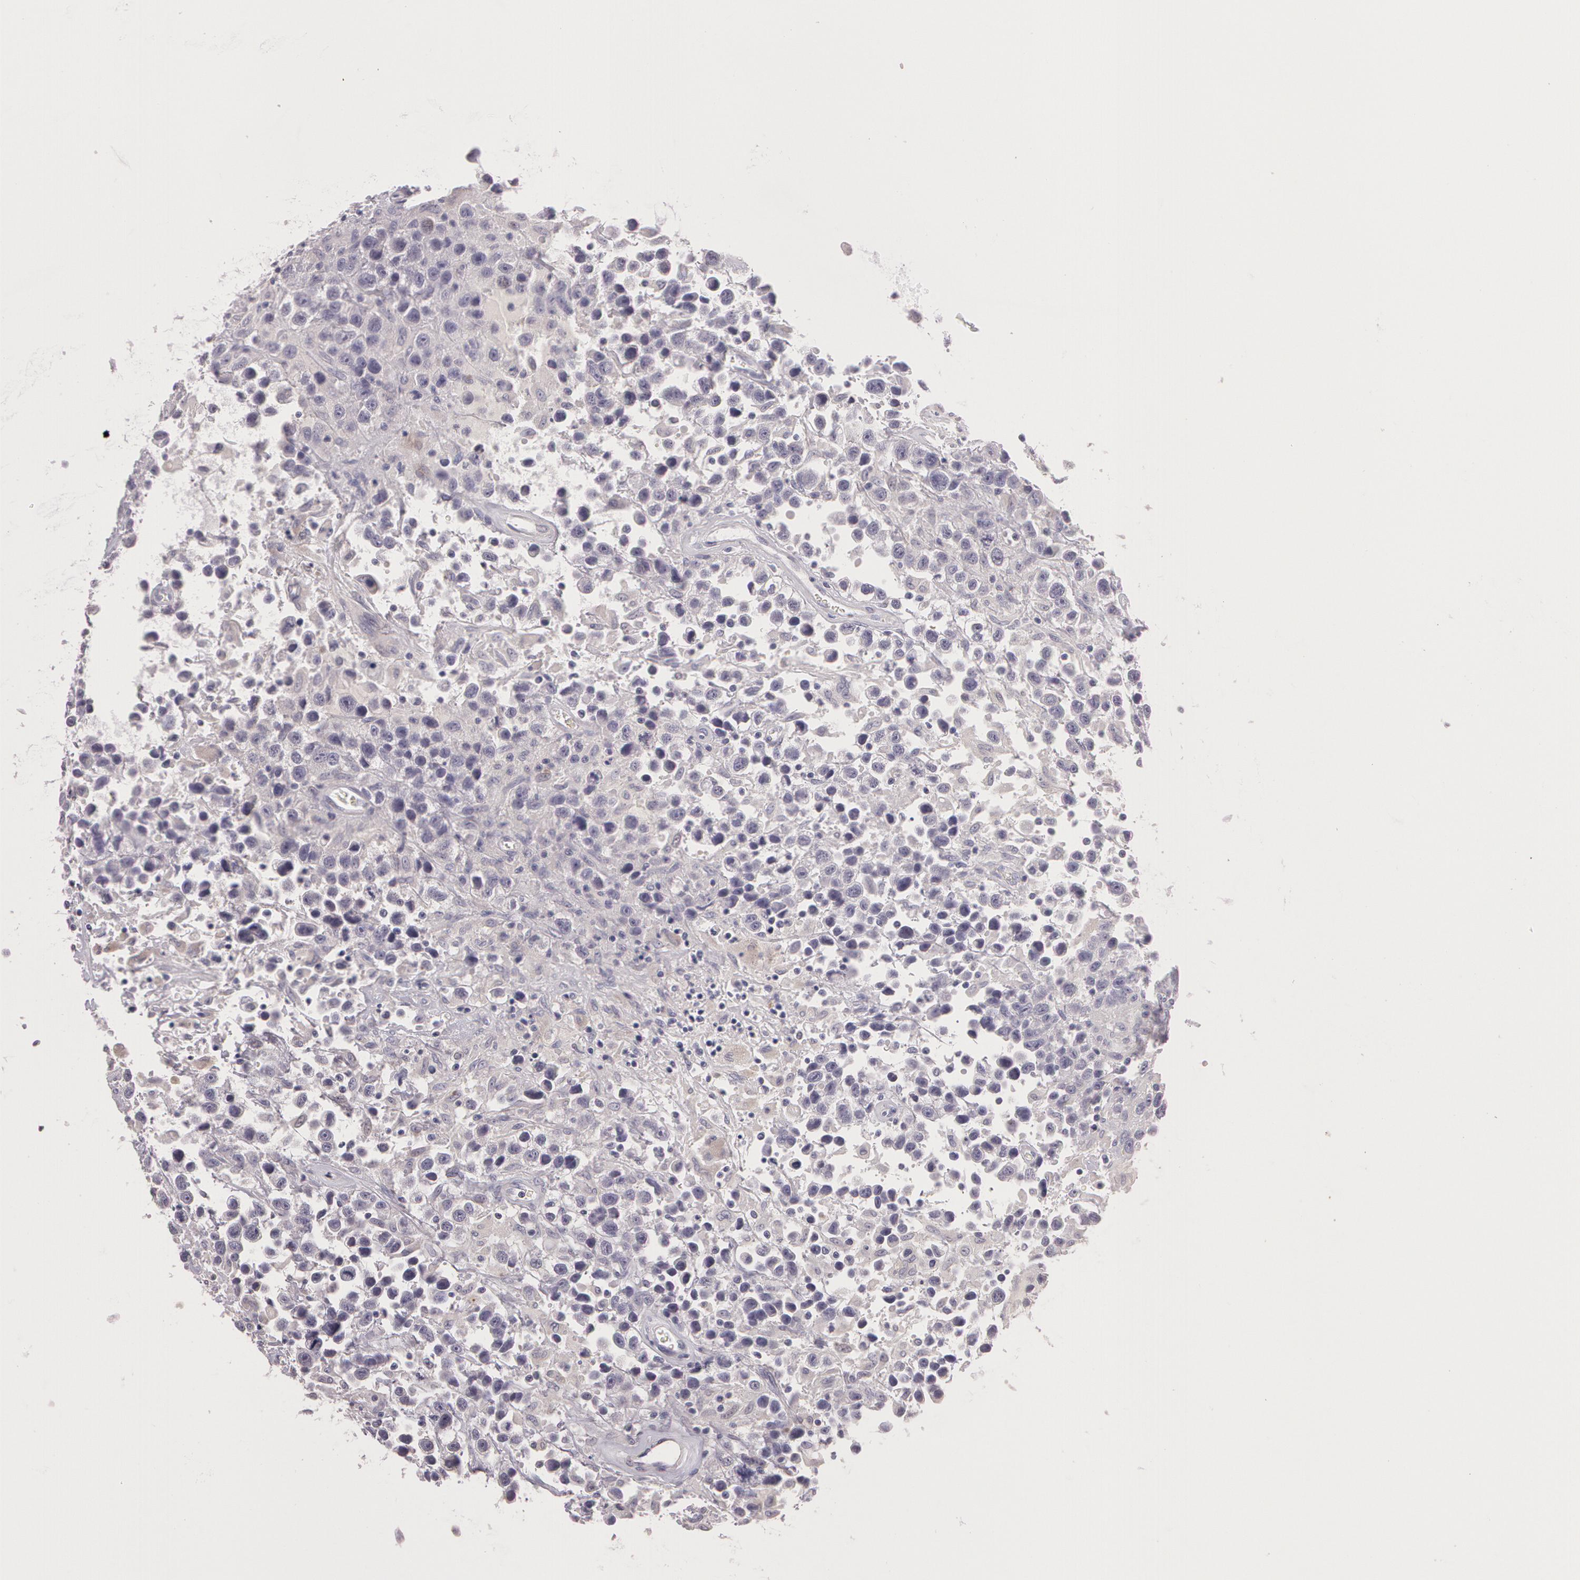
{"staining": {"intensity": "negative", "quantity": "none", "location": "none"}, "tissue": "testis cancer", "cell_type": "Tumor cells", "image_type": "cancer", "snomed": [{"axis": "morphology", "description": "Seminoma, NOS"}, {"axis": "topography", "description": "Testis"}], "caption": "IHC image of human seminoma (testis) stained for a protein (brown), which exhibits no staining in tumor cells.", "gene": "G2E3", "patient": {"sex": "male", "age": 43}}